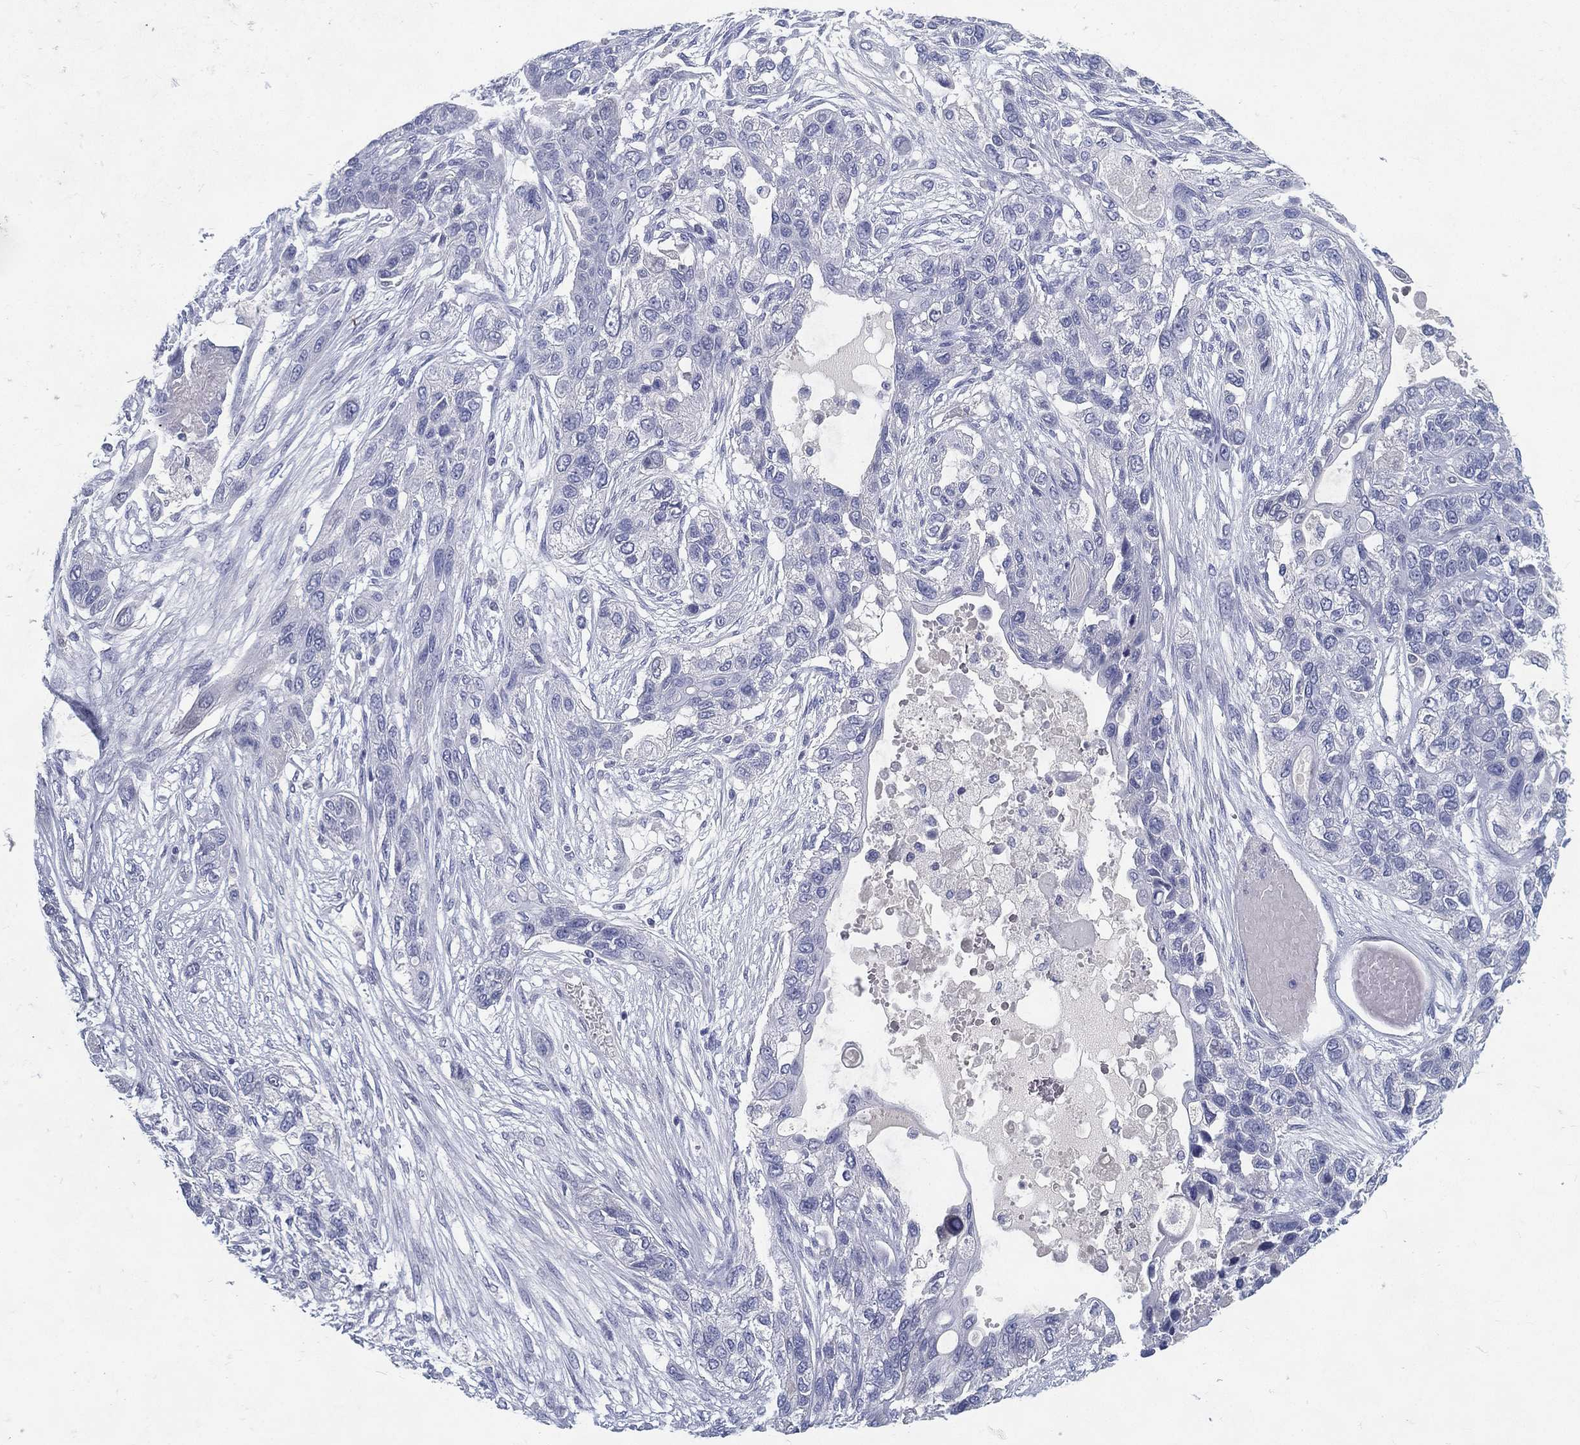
{"staining": {"intensity": "negative", "quantity": "none", "location": "none"}, "tissue": "lung cancer", "cell_type": "Tumor cells", "image_type": "cancer", "snomed": [{"axis": "morphology", "description": "Squamous cell carcinoma, NOS"}, {"axis": "topography", "description": "Lung"}], "caption": "Squamous cell carcinoma (lung) stained for a protein using immunohistochemistry exhibits no positivity tumor cells.", "gene": "RGS13", "patient": {"sex": "female", "age": 70}}